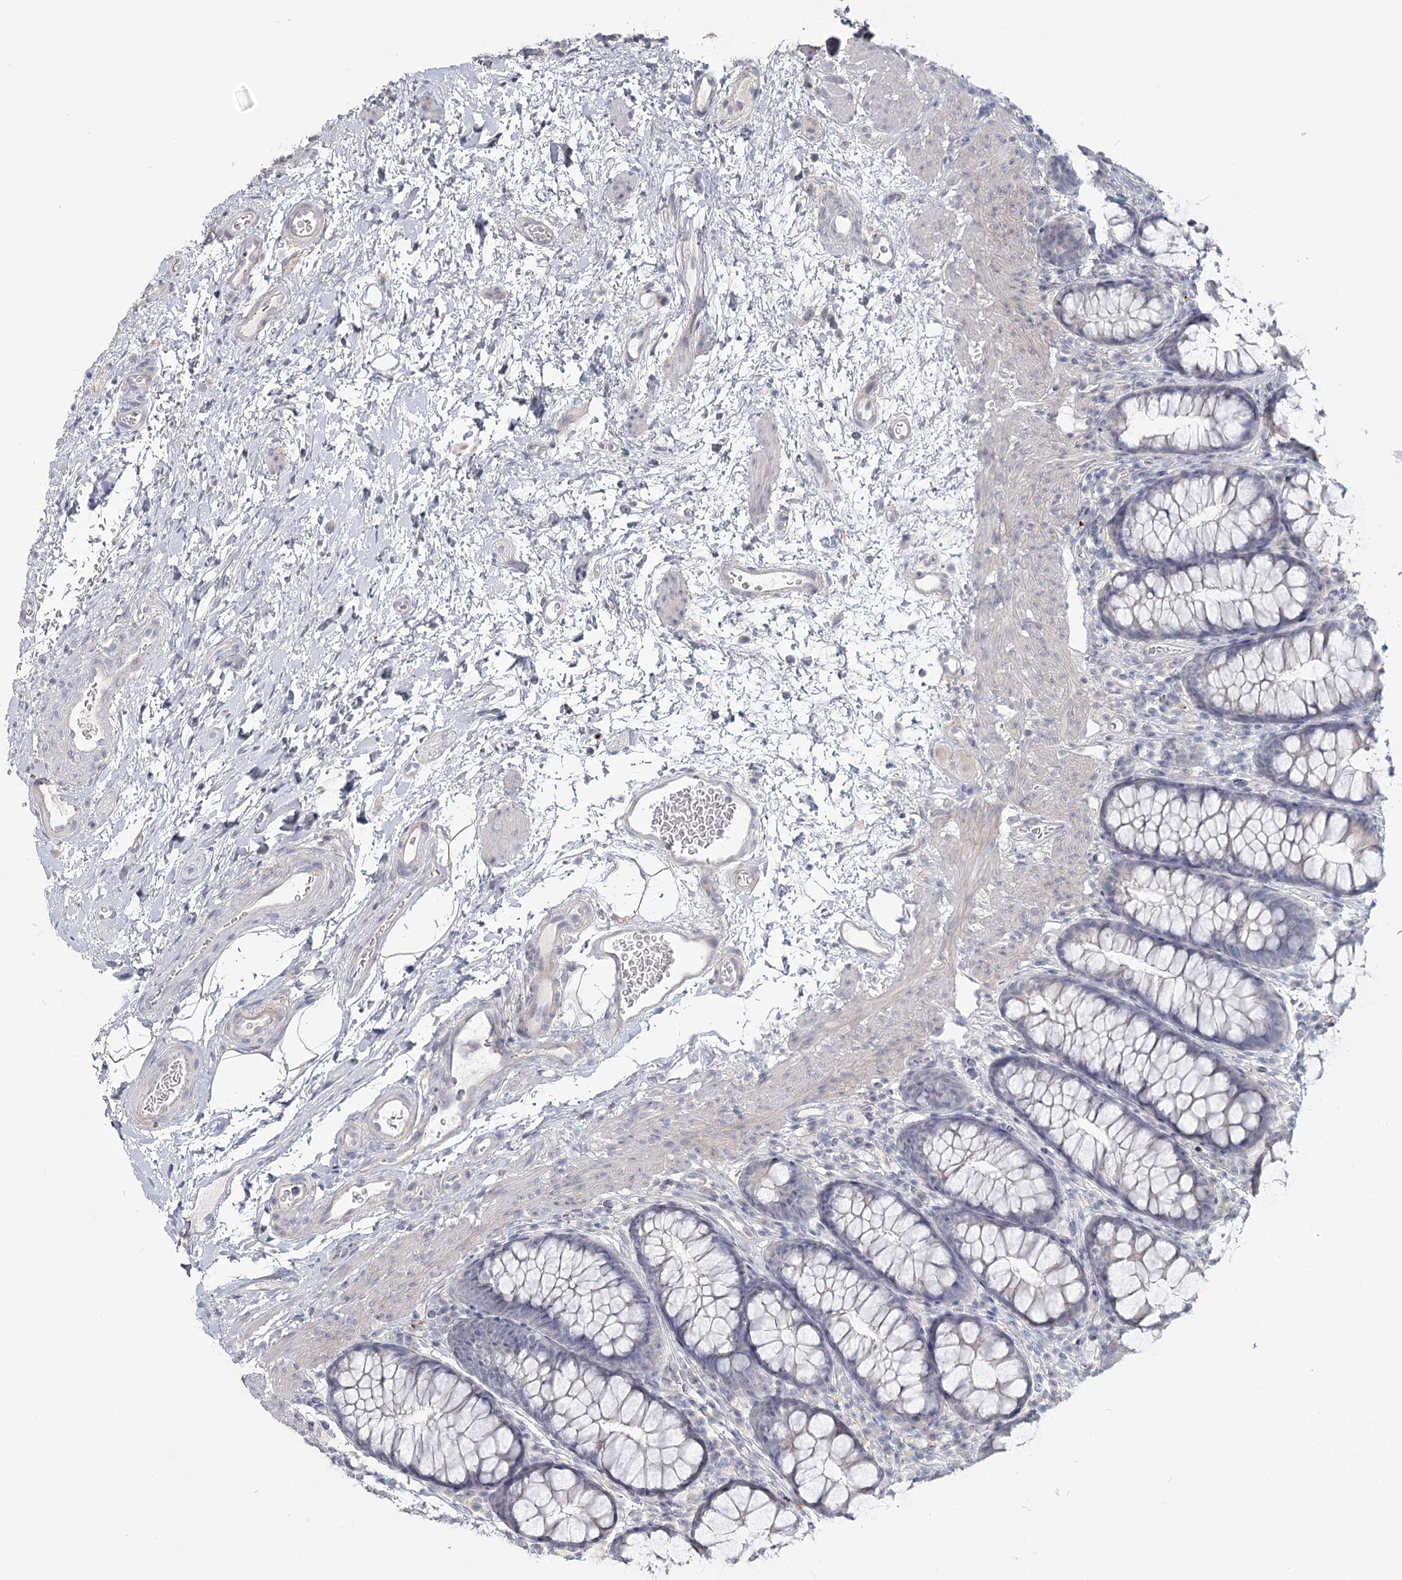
{"staining": {"intensity": "weak", "quantity": "25%-75%", "location": "cytoplasmic/membranous"}, "tissue": "colon", "cell_type": "Endothelial cells", "image_type": "normal", "snomed": [{"axis": "morphology", "description": "Normal tissue, NOS"}, {"axis": "topography", "description": "Colon"}], "caption": "This is a histology image of IHC staining of unremarkable colon, which shows weak expression in the cytoplasmic/membranous of endothelial cells.", "gene": "USP11", "patient": {"sex": "female", "age": 62}}